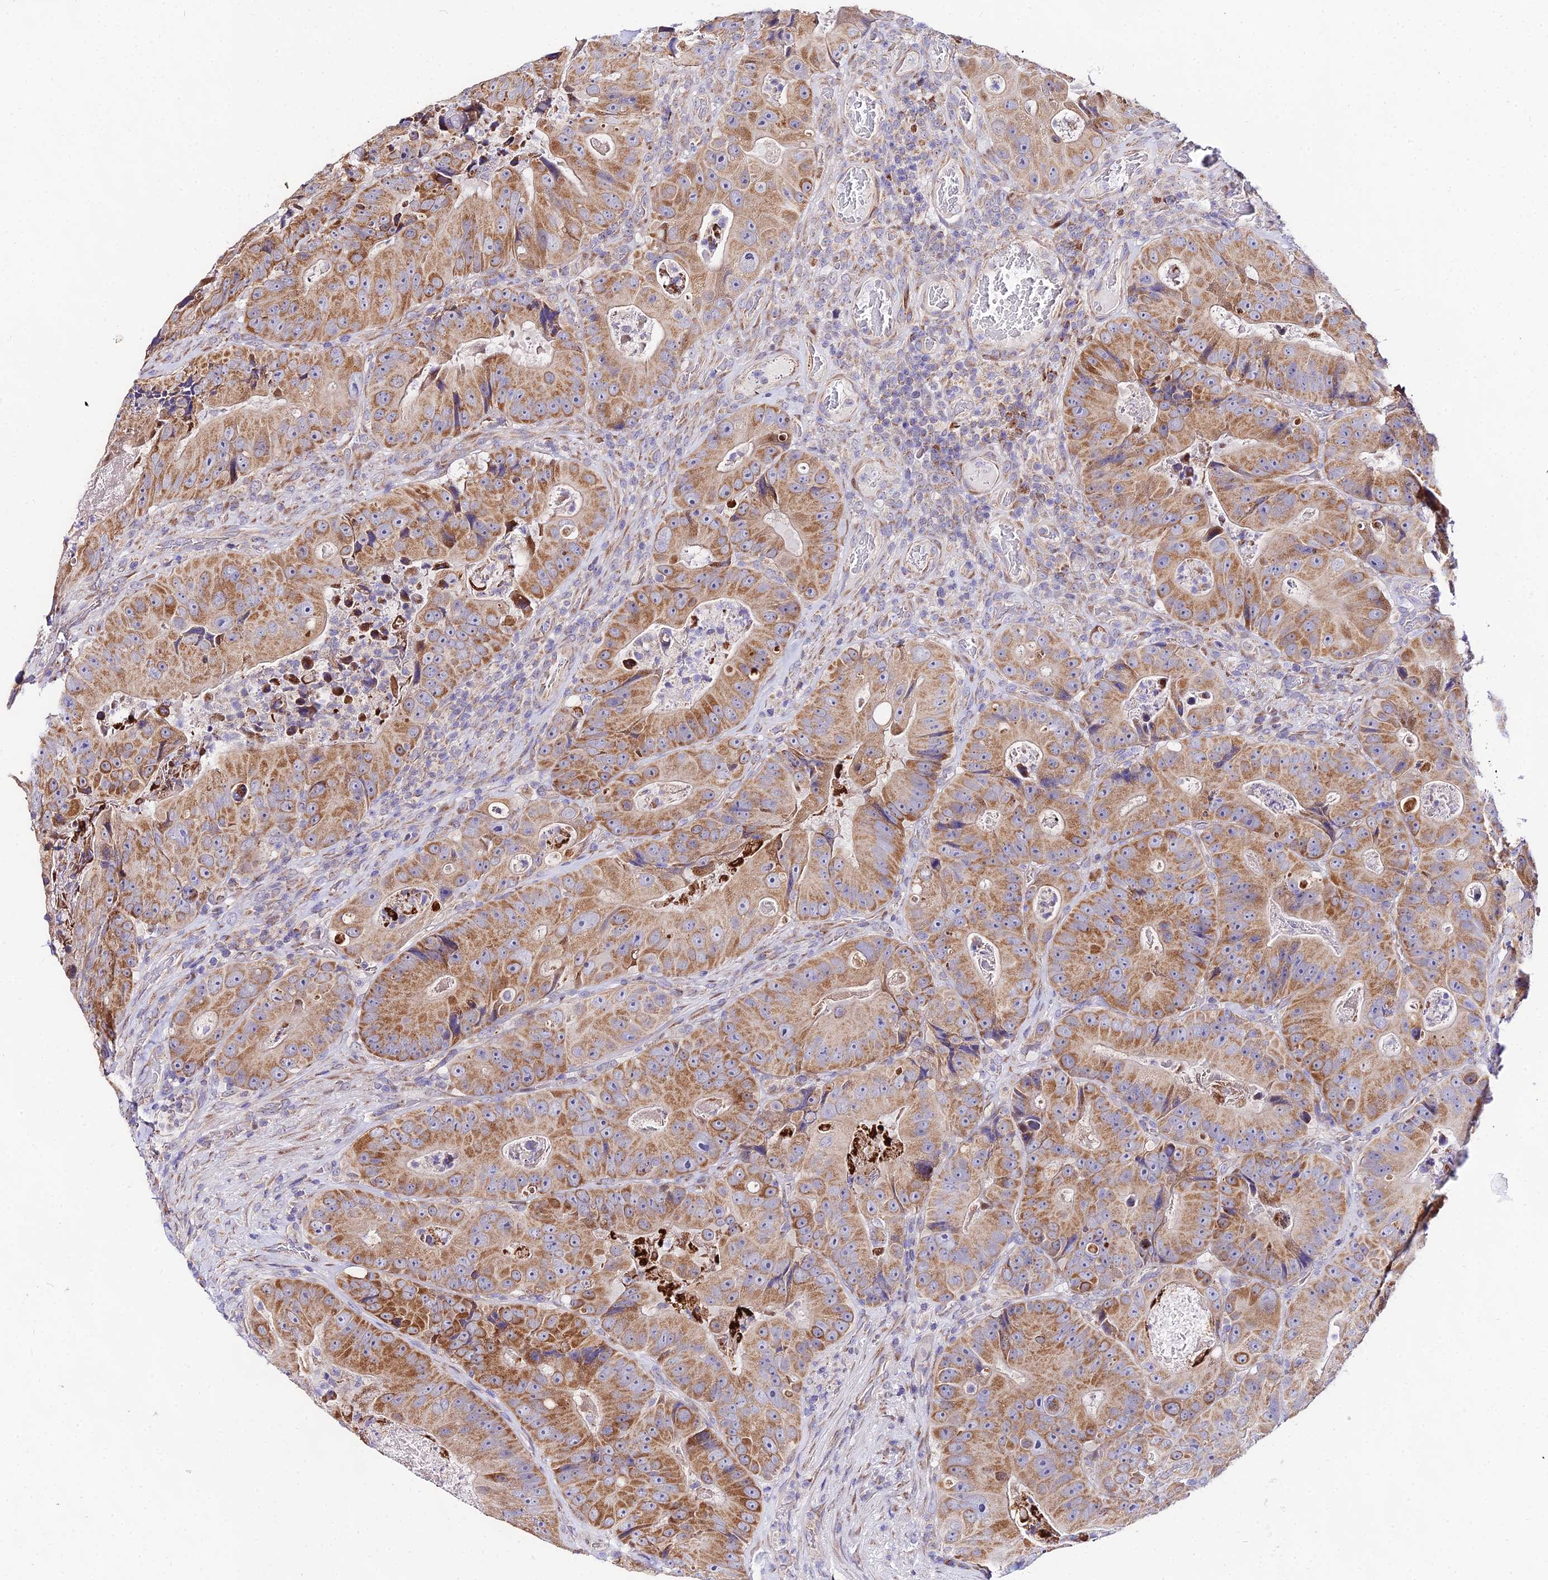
{"staining": {"intensity": "moderate", "quantity": ">75%", "location": "cytoplasmic/membranous"}, "tissue": "colorectal cancer", "cell_type": "Tumor cells", "image_type": "cancer", "snomed": [{"axis": "morphology", "description": "Adenocarcinoma, NOS"}, {"axis": "topography", "description": "Colon"}], "caption": "Adenocarcinoma (colorectal) stained with a brown dye shows moderate cytoplasmic/membranous positive positivity in approximately >75% of tumor cells.", "gene": "ATP5PB", "patient": {"sex": "female", "age": 86}}